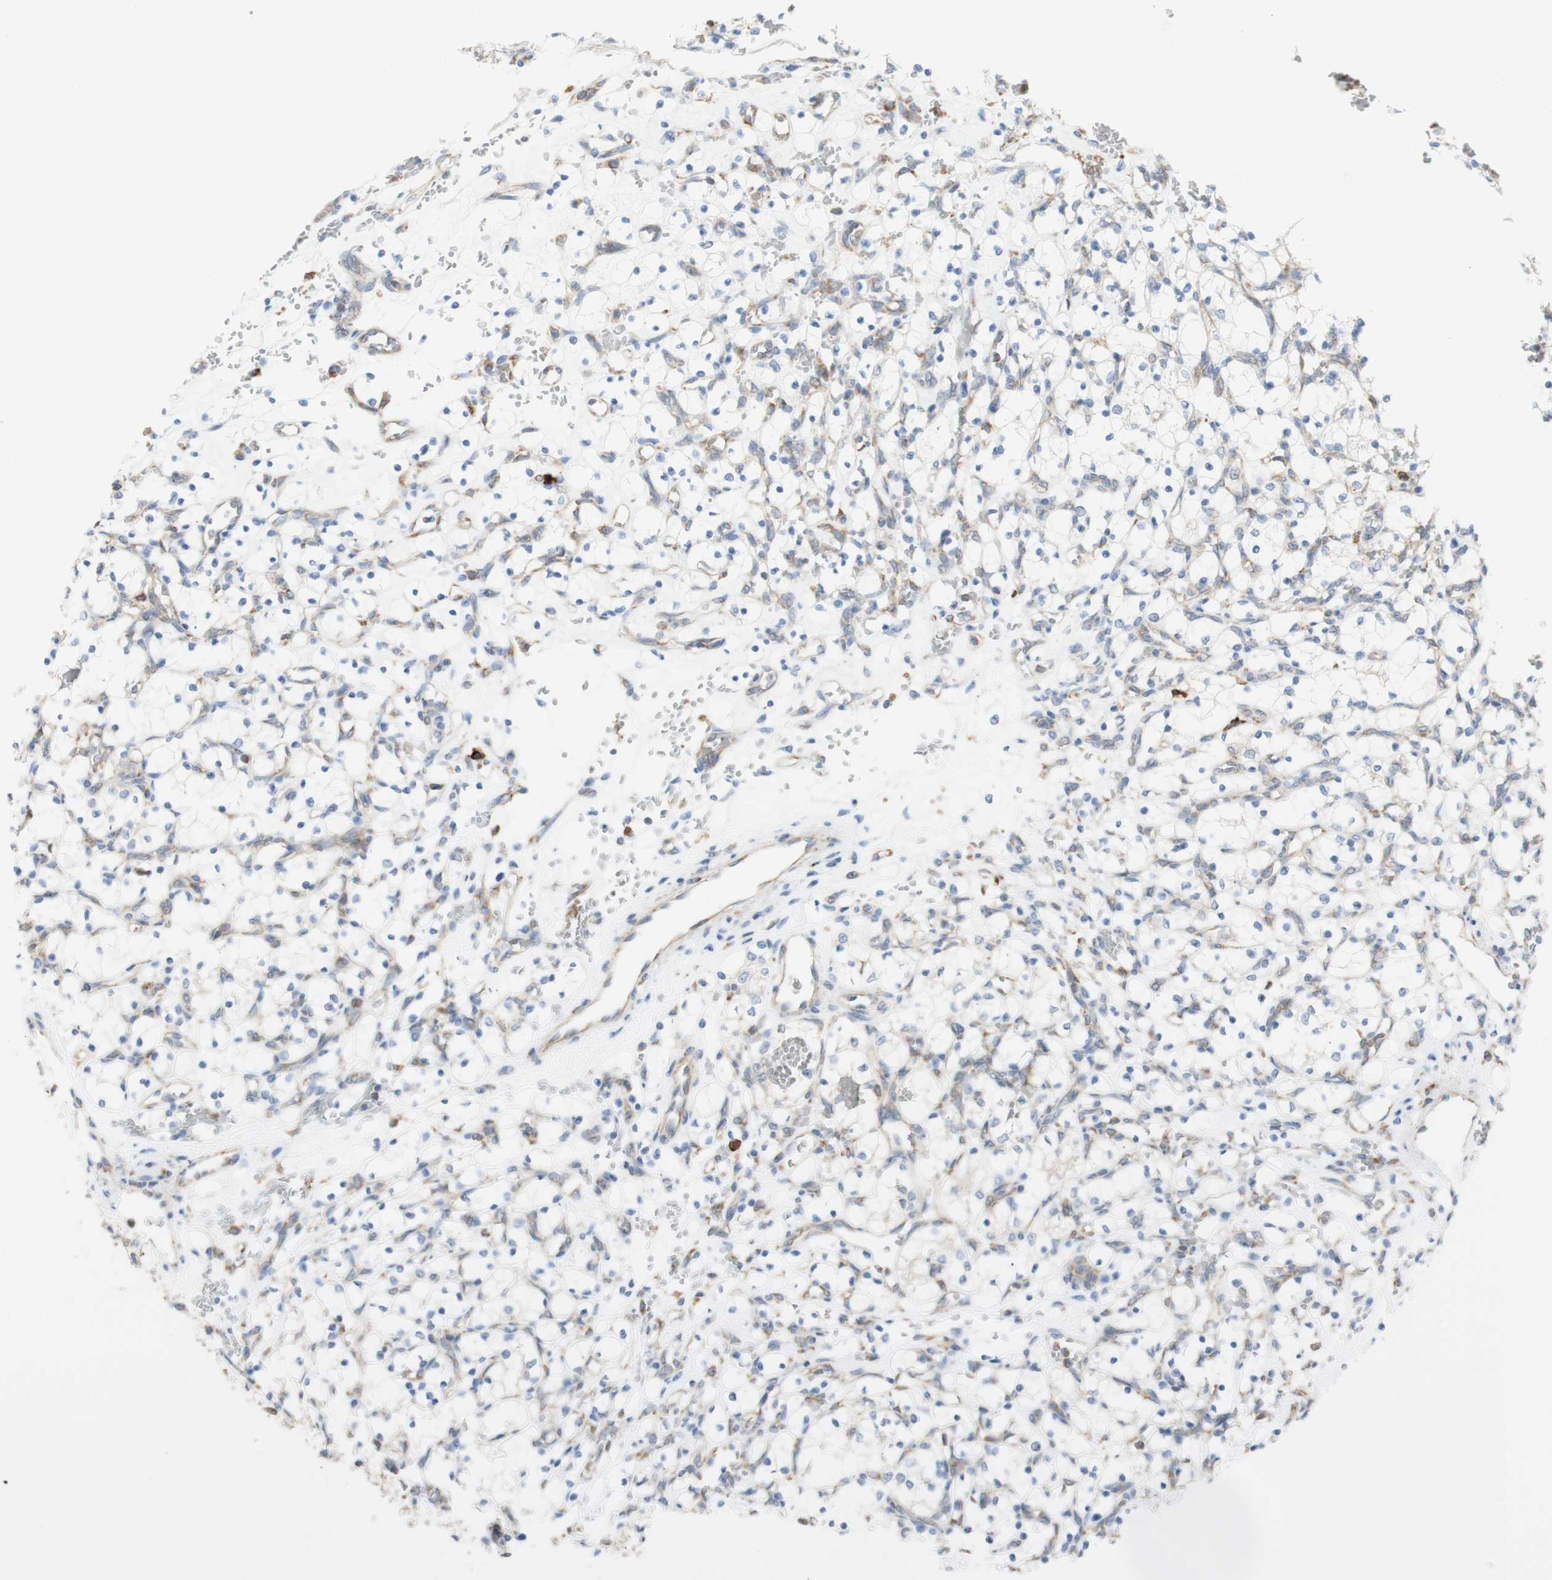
{"staining": {"intensity": "negative", "quantity": "none", "location": "none"}, "tissue": "renal cancer", "cell_type": "Tumor cells", "image_type": "cancer", "snomed": [{"axis": "morphology", "description": "Adenocarcinoma, NOS"}, {"axis": "topography", "description": "Kidney"}], "caption": "Tumor cells are negative for brown protein staining in renal cancer.", "gene": "MANF", "patient": {"sex": "female", "age": 69}}